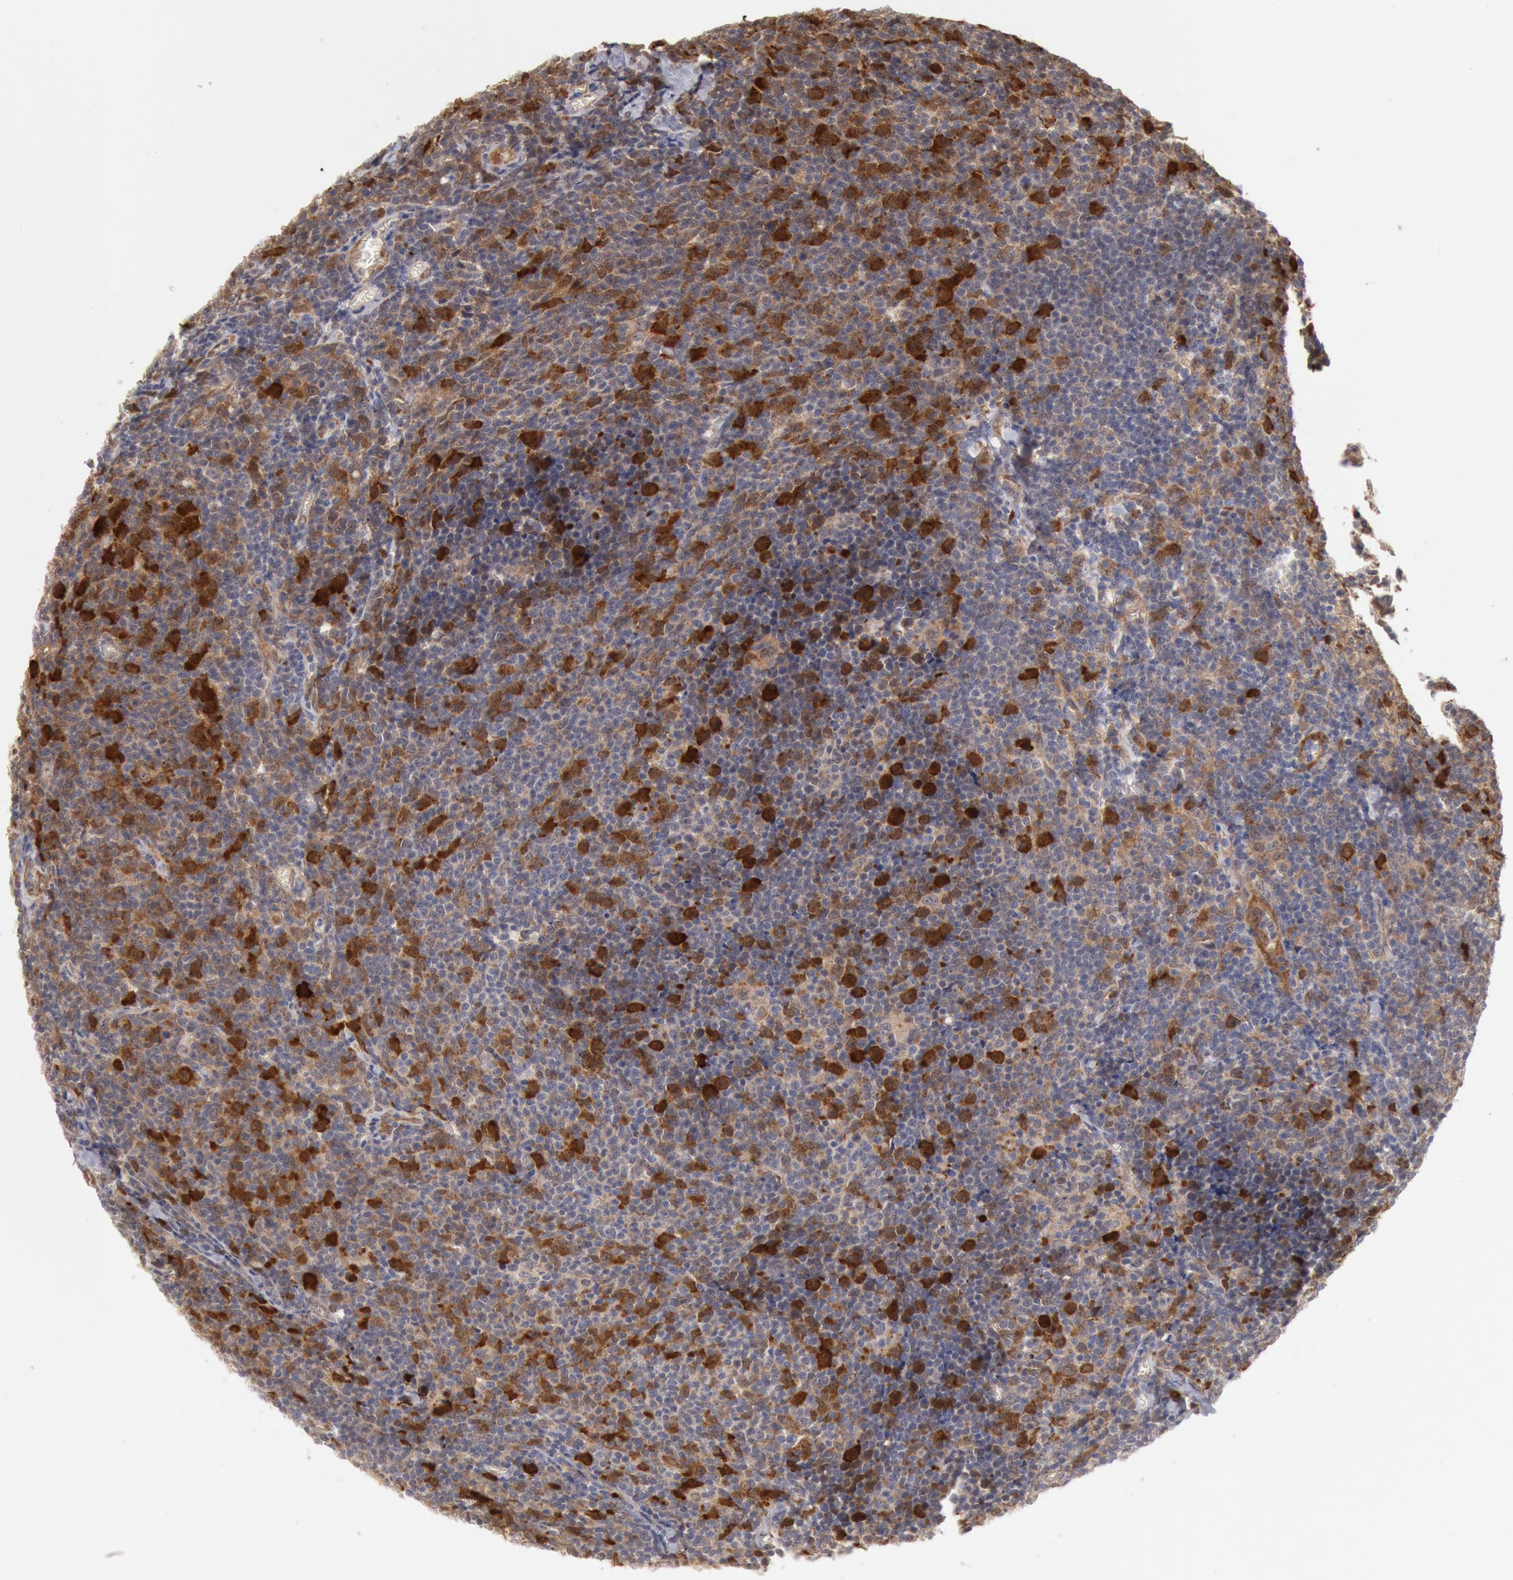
{"staining": {"intensity": "strong", "quantity": "<25%", "location": "cytoplasmic/membranous"}, "tissue": "lymphoma", "cell_type": "Tumor cells", "image_type": "cancer", "snomed": [{"axis": "morphology", "description": "Malignant lymphoma, non-Hodgkin's type, Low grade"}, {"axis": "topography", "description": "Lymph node"}], "caption": "DAB immunohistochemical staining of human low-grade malignant lymphoma, non-Hodgkin's type exhibits strong cytoplasmic/membranous protein staining in approximately <25% of tumor cells. (DAB IHC with brightfield microscopy, high magnification).", "gene": "DNAJA1", "patient": {"sex": "male", "age": 74}}